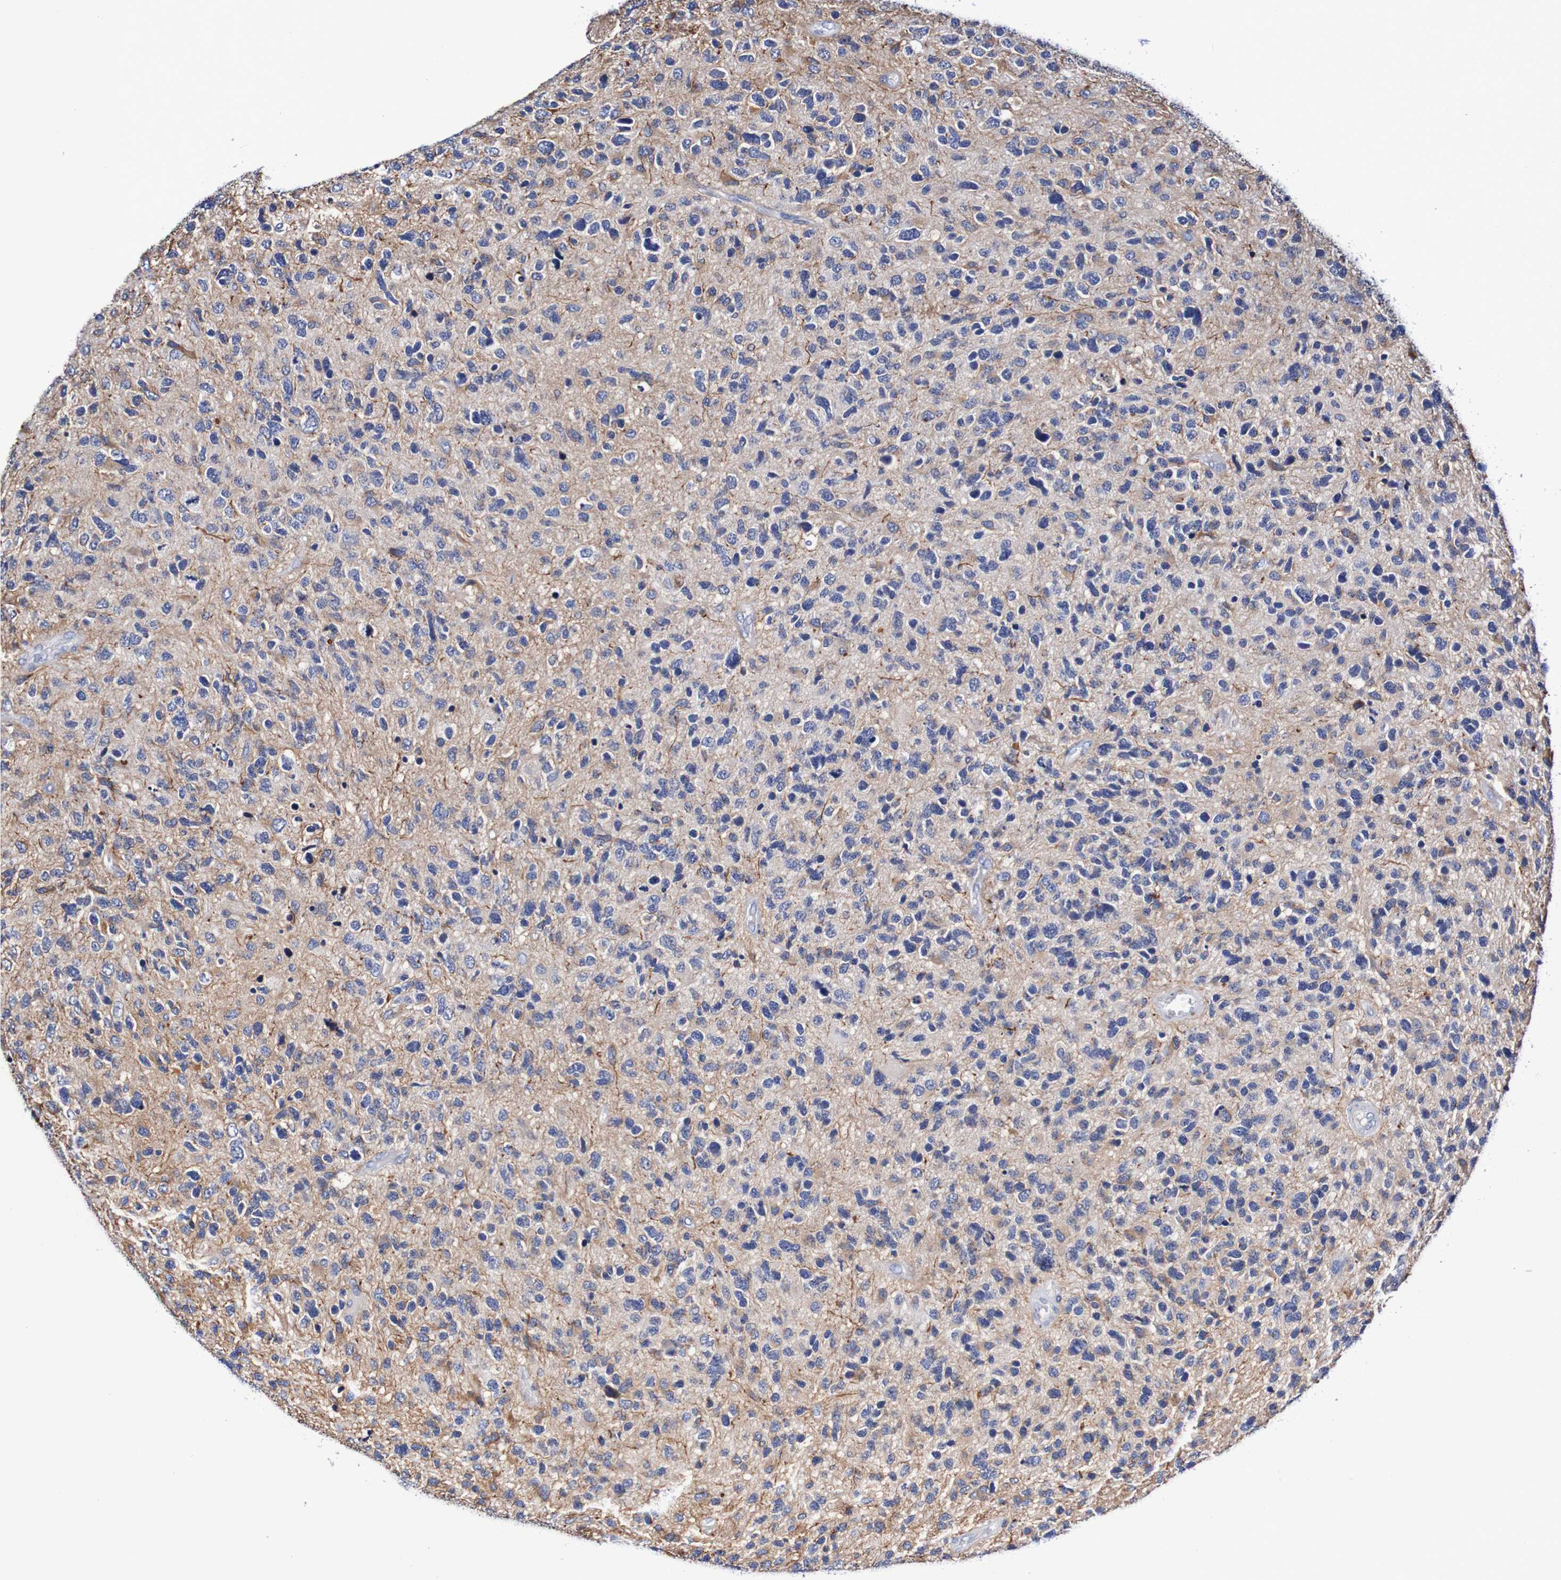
{"staining": {"intensity": "negative", "quantity": "none", "location": "none"}, "tissue": "glioma", "cell_type": "Tumor cells", "image_type": "cancer", "snomed": [{"axis": "morphology", "description": "Glioma, malignant, High grade"}, {"axis": "topography", "description": "Brain"}], "caption": "DAB immunohistochemical staining of glioma exhibits no significant expression in tumor cells. (Stains: DAB (3,3'-diaminobenzidine) immunohistochemistry with hematoxylin counter stain, Microscopy: brightfield microscopy at high magnification).", "gene": "SEZ6", "patient": {"sex": "female", "age": 58}}